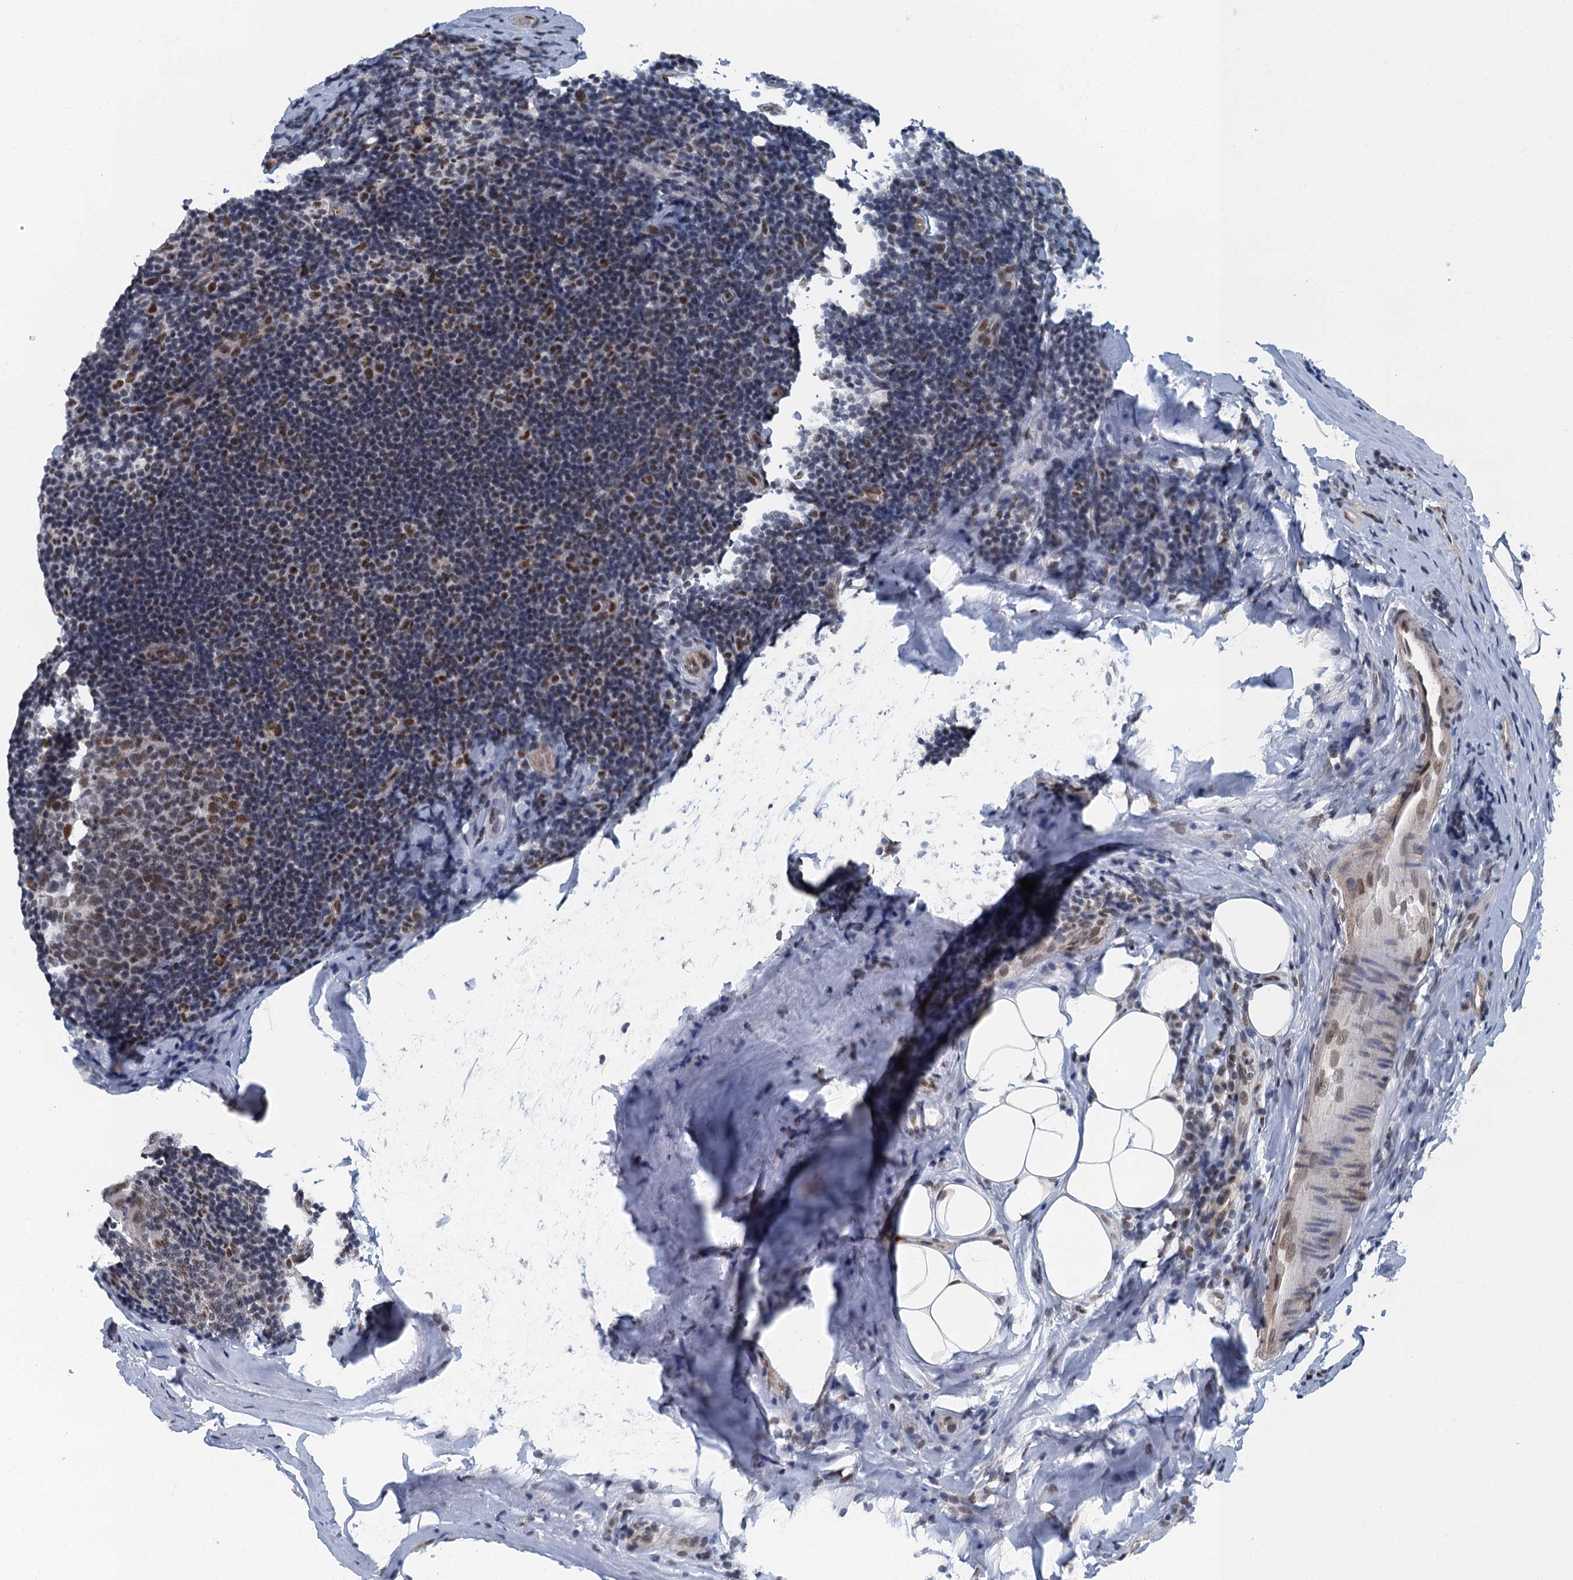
{"staining": {"intensity": "moderate", "quantity": "25%-75%", "location": "nuclear"}, "tissue": "tonsil", "cell_type": "Germinal center cells", "image_type": "normal", "snomed": [{"axis": "morphology", "description": "Normal tissue, NOS"}, {"axis": "topography", "description": "Tonsil"}], "caption": "A photomicrograph of human tonsil stained for a protein exhibits moderate nuclear brown staining in germinal center cells. Nuclei are stained in blue.", "gene": "GADL1", "patient": {"sex": "male", "age": 37}}